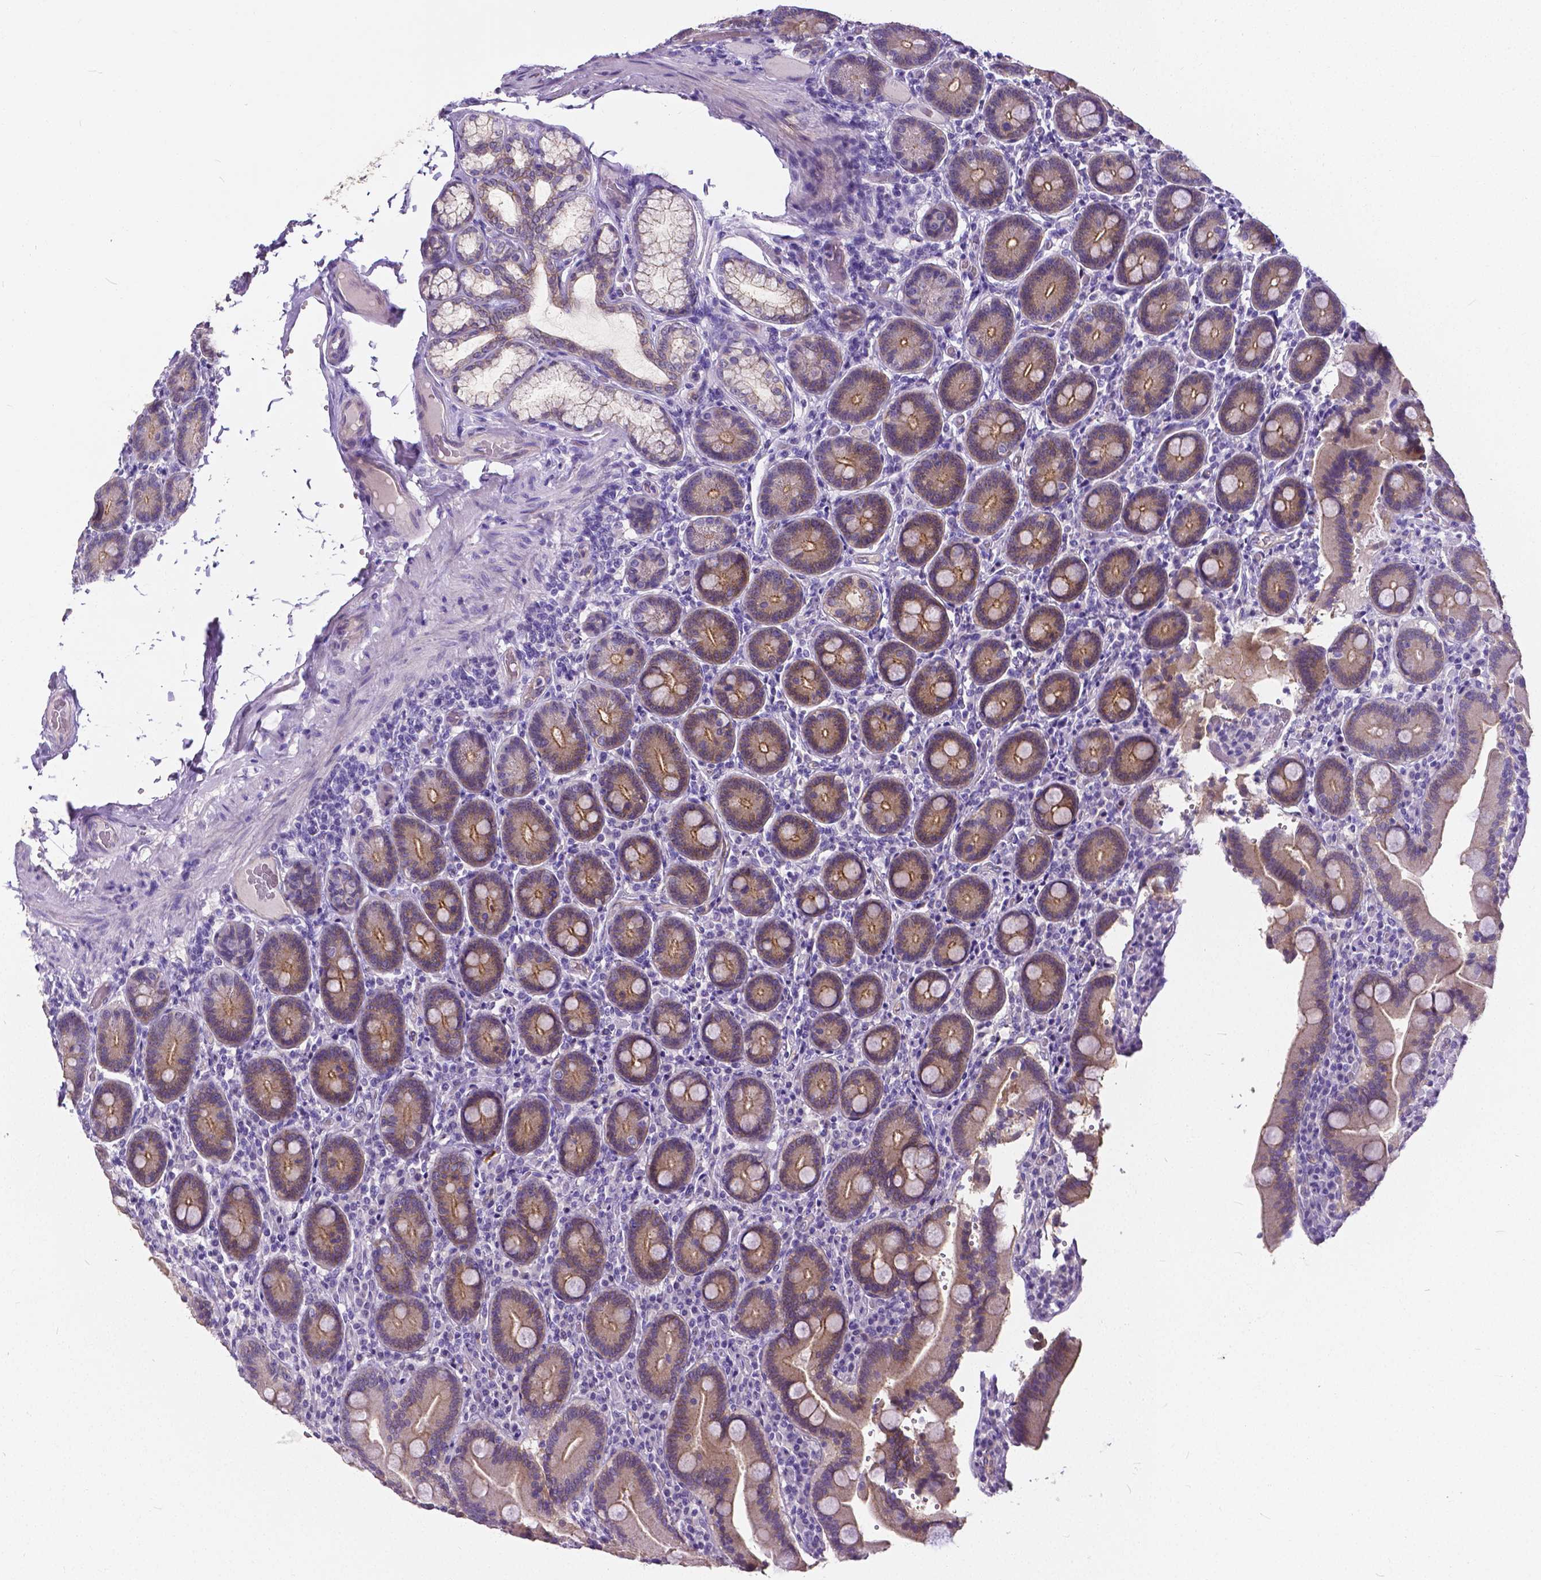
{"staining": {"intensity": "moderate", "quantity": ">75%", "location": "cytoplasmic/membranous"}, "tissue": "duodenum", "cell_type": "Glandular cells", "image_type": "normal", "snomed": [{"axis": "morphology", "description": "Normal tissue, NOS"}, {"axis": "topography", "description": "Duodenum"}], "caption": "A micrograph showing moderate cytoplasmic/membranous staining in about >75% of glandular cells in benign duodenum, as visualized by brown immunohistochemical staining.", "gene": "OCLN", "patient": {"sex": "female", "age": 62}}